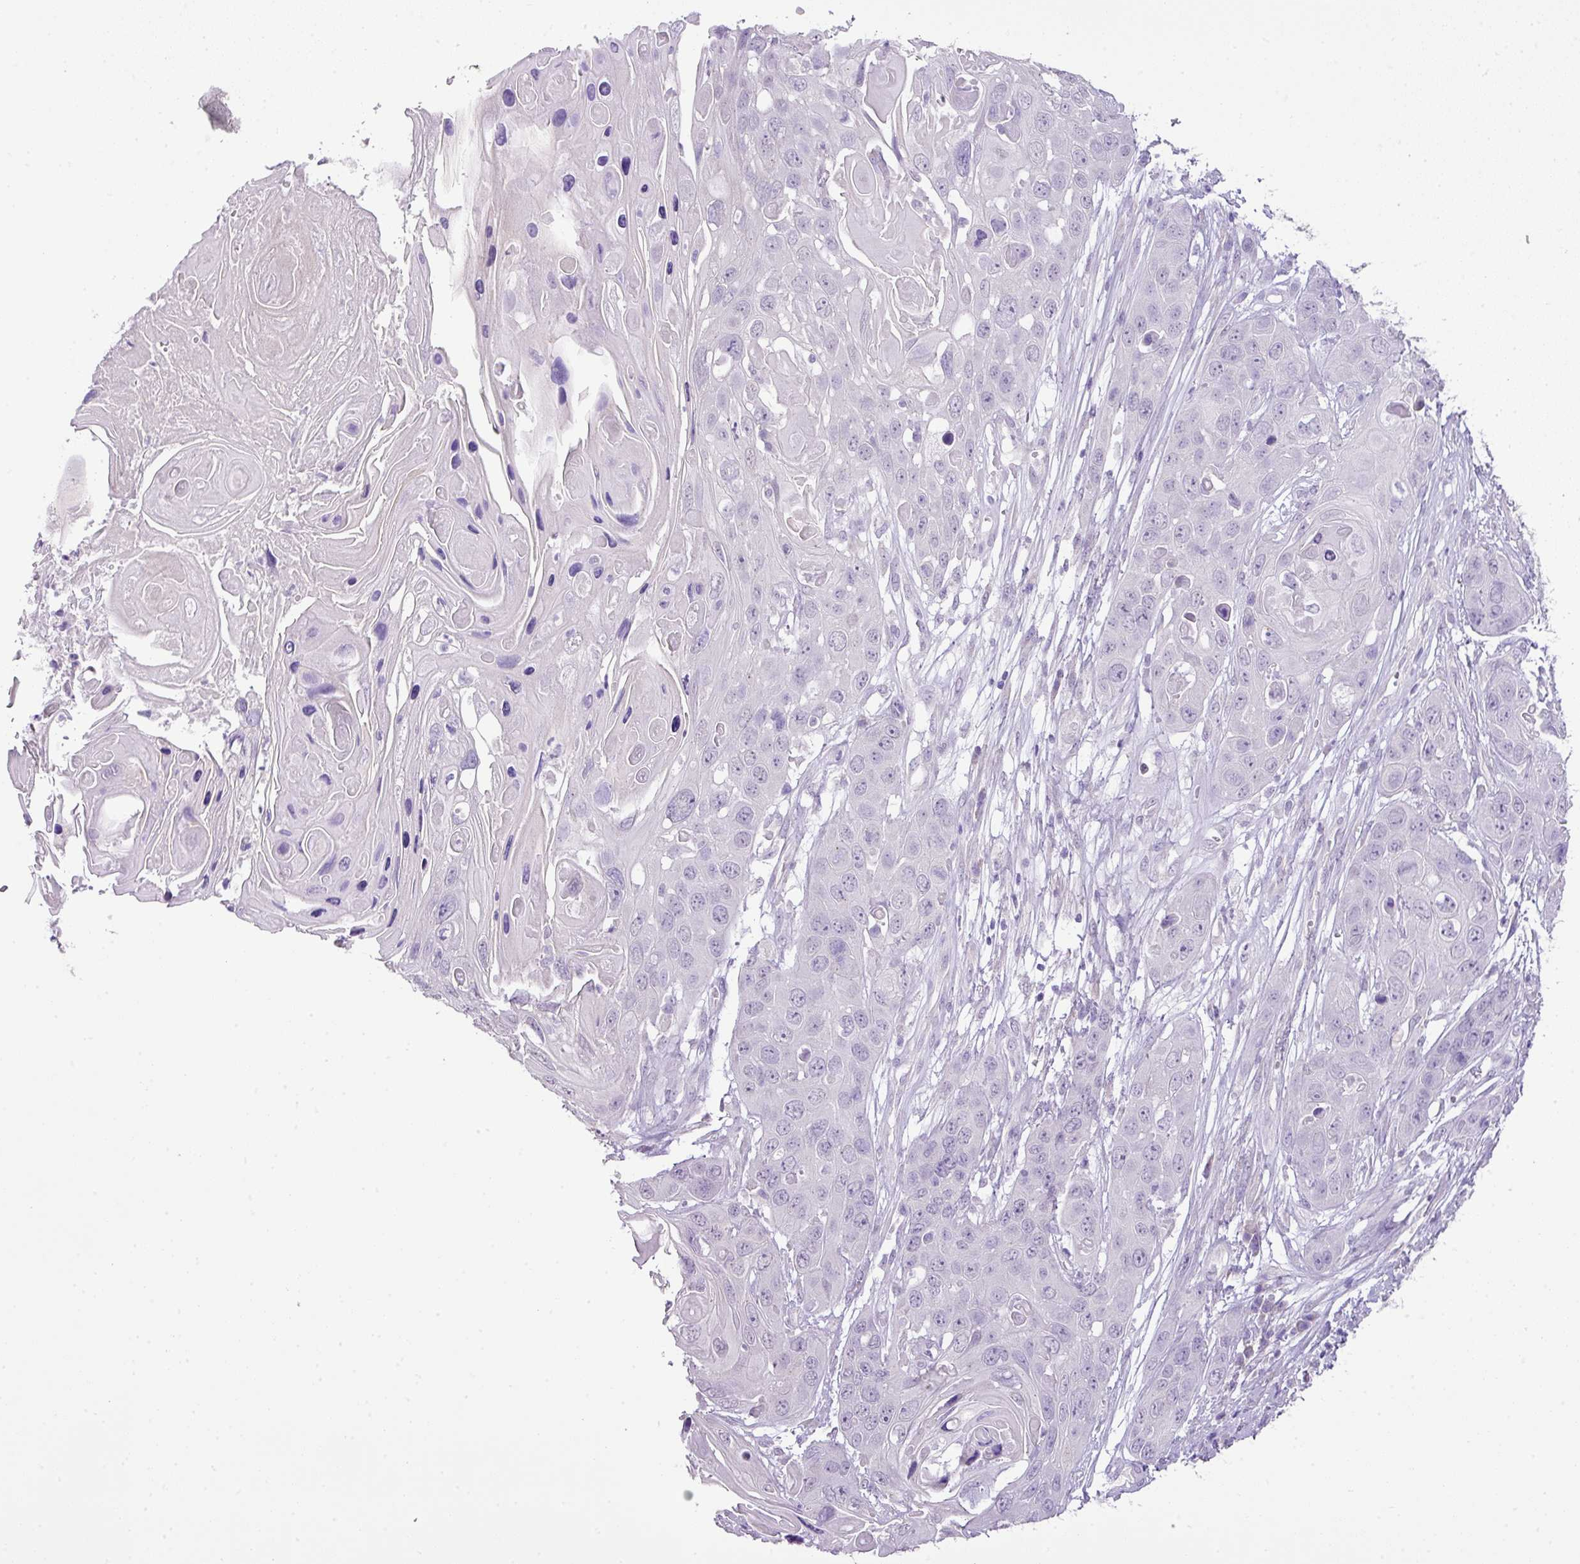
{"staining": {"intensity": "negative", "quantity": "none", "location": "none"}, "tissue": "skin cancer", "cell_type": "Tumor cells", "image_type": "cancer", "snomed": [{"axis": "morphology", "description": "Squamous cell carcinoma, NOS"}, {"axis": "topography", "description": "Skin"}], "caption": "IHC histopathology image of squamous cell carcinoma (skin) stained for a protein (brown), which exhibits no positivity in tumor cells.", "gene": "DIP2A", "patient": {"sex": "male", "age": 55}}